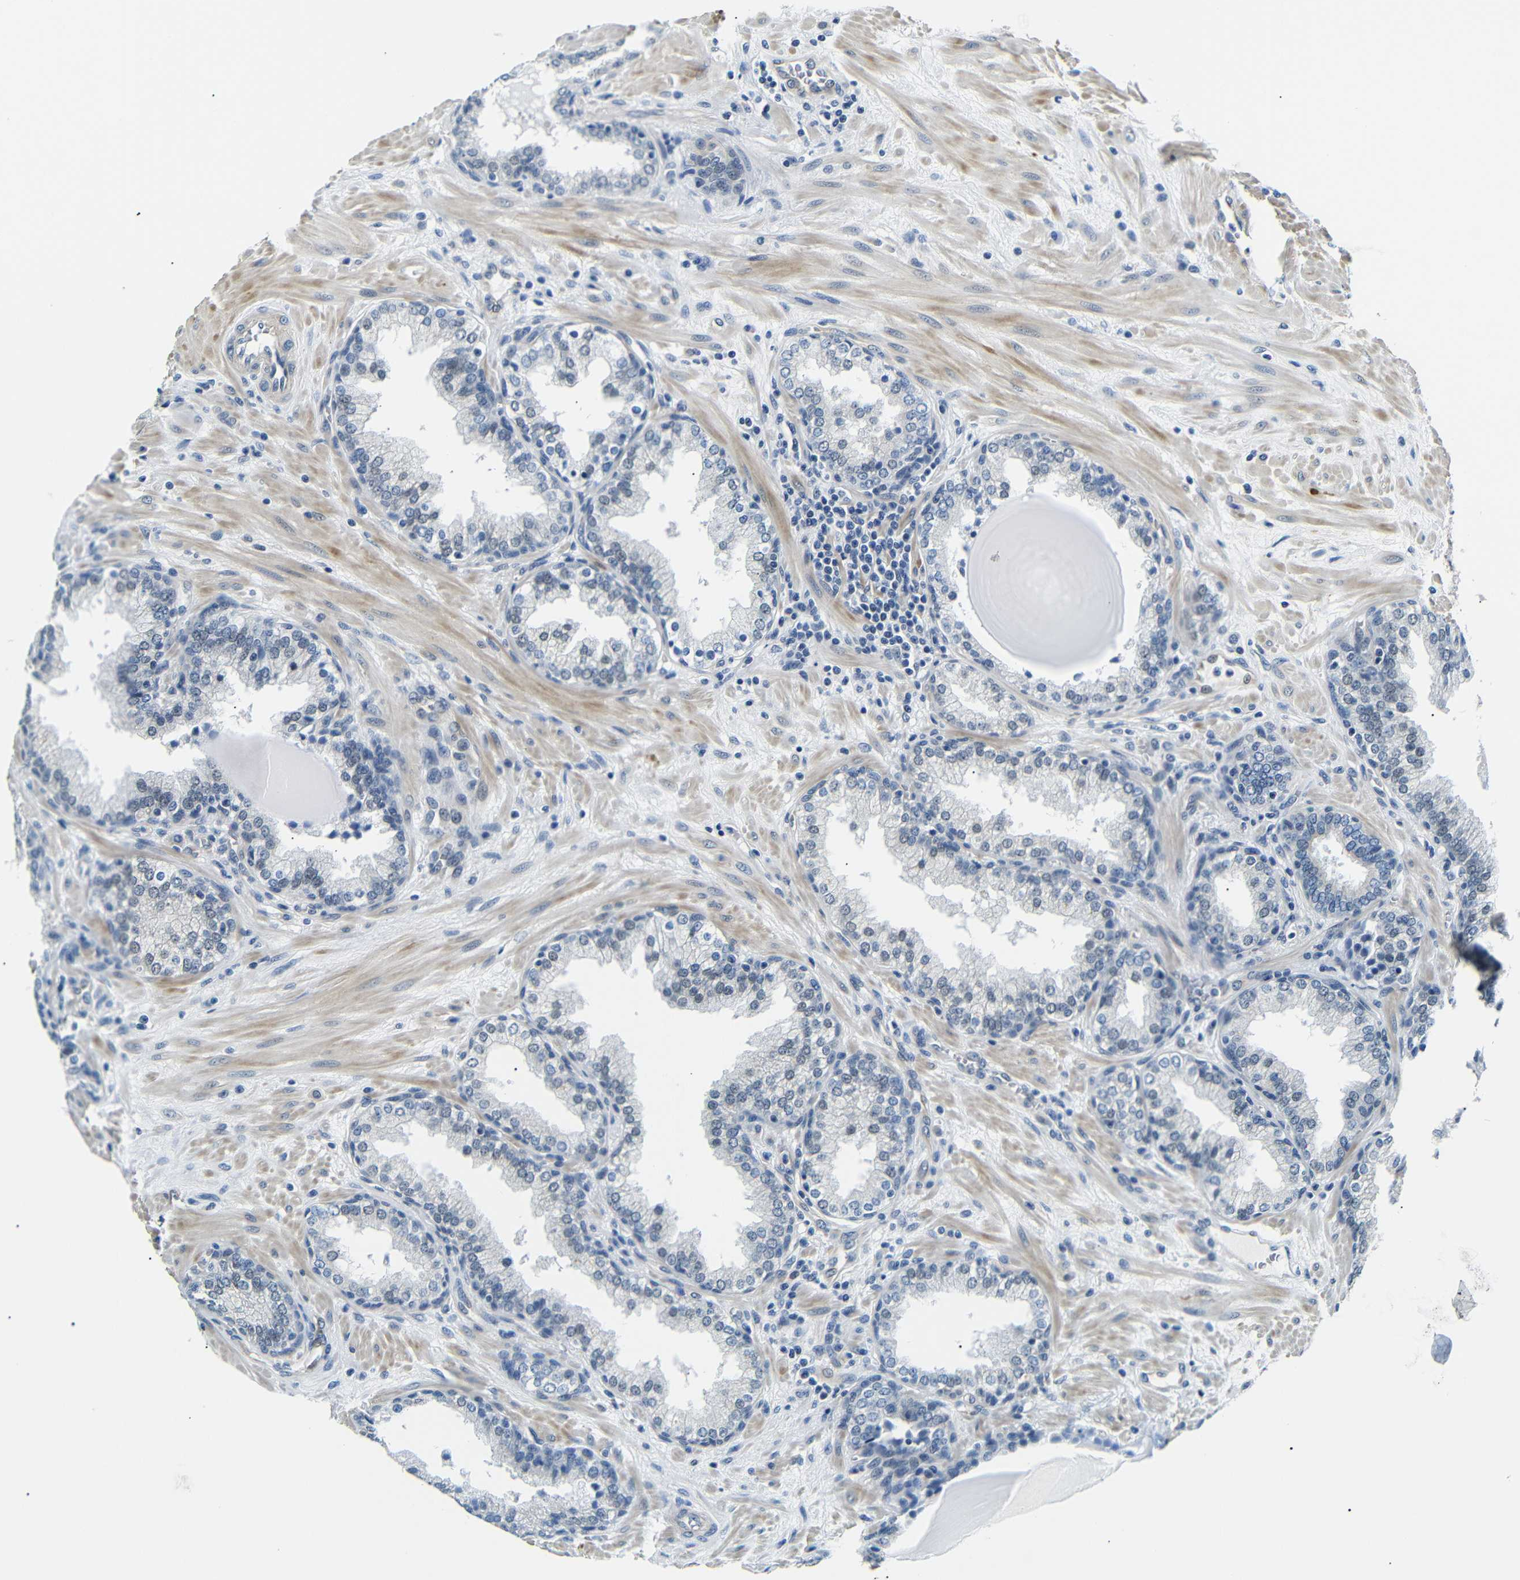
{"staining": {"intensity": "negative", "quantity": "none", "location": "none"}, "tissue": "prostate", "cell_type": "Glandular cells", "image_type": "normal", "snomed": [{"axis": "morphology", "description": "Normal tissue, NOS"}, {"axis": "topography", "description": "Prostate"}], "caption": "High power microscopy micrograph of an IHC photomicrograph of unremarkable prostate, revealing no significant staining in glandular cells. (Immunohistochemistry (ihc), brightfield microscopy, high magnification).", "gene": "TAFA1", "patient": {"sex": "male", "age": 51}}